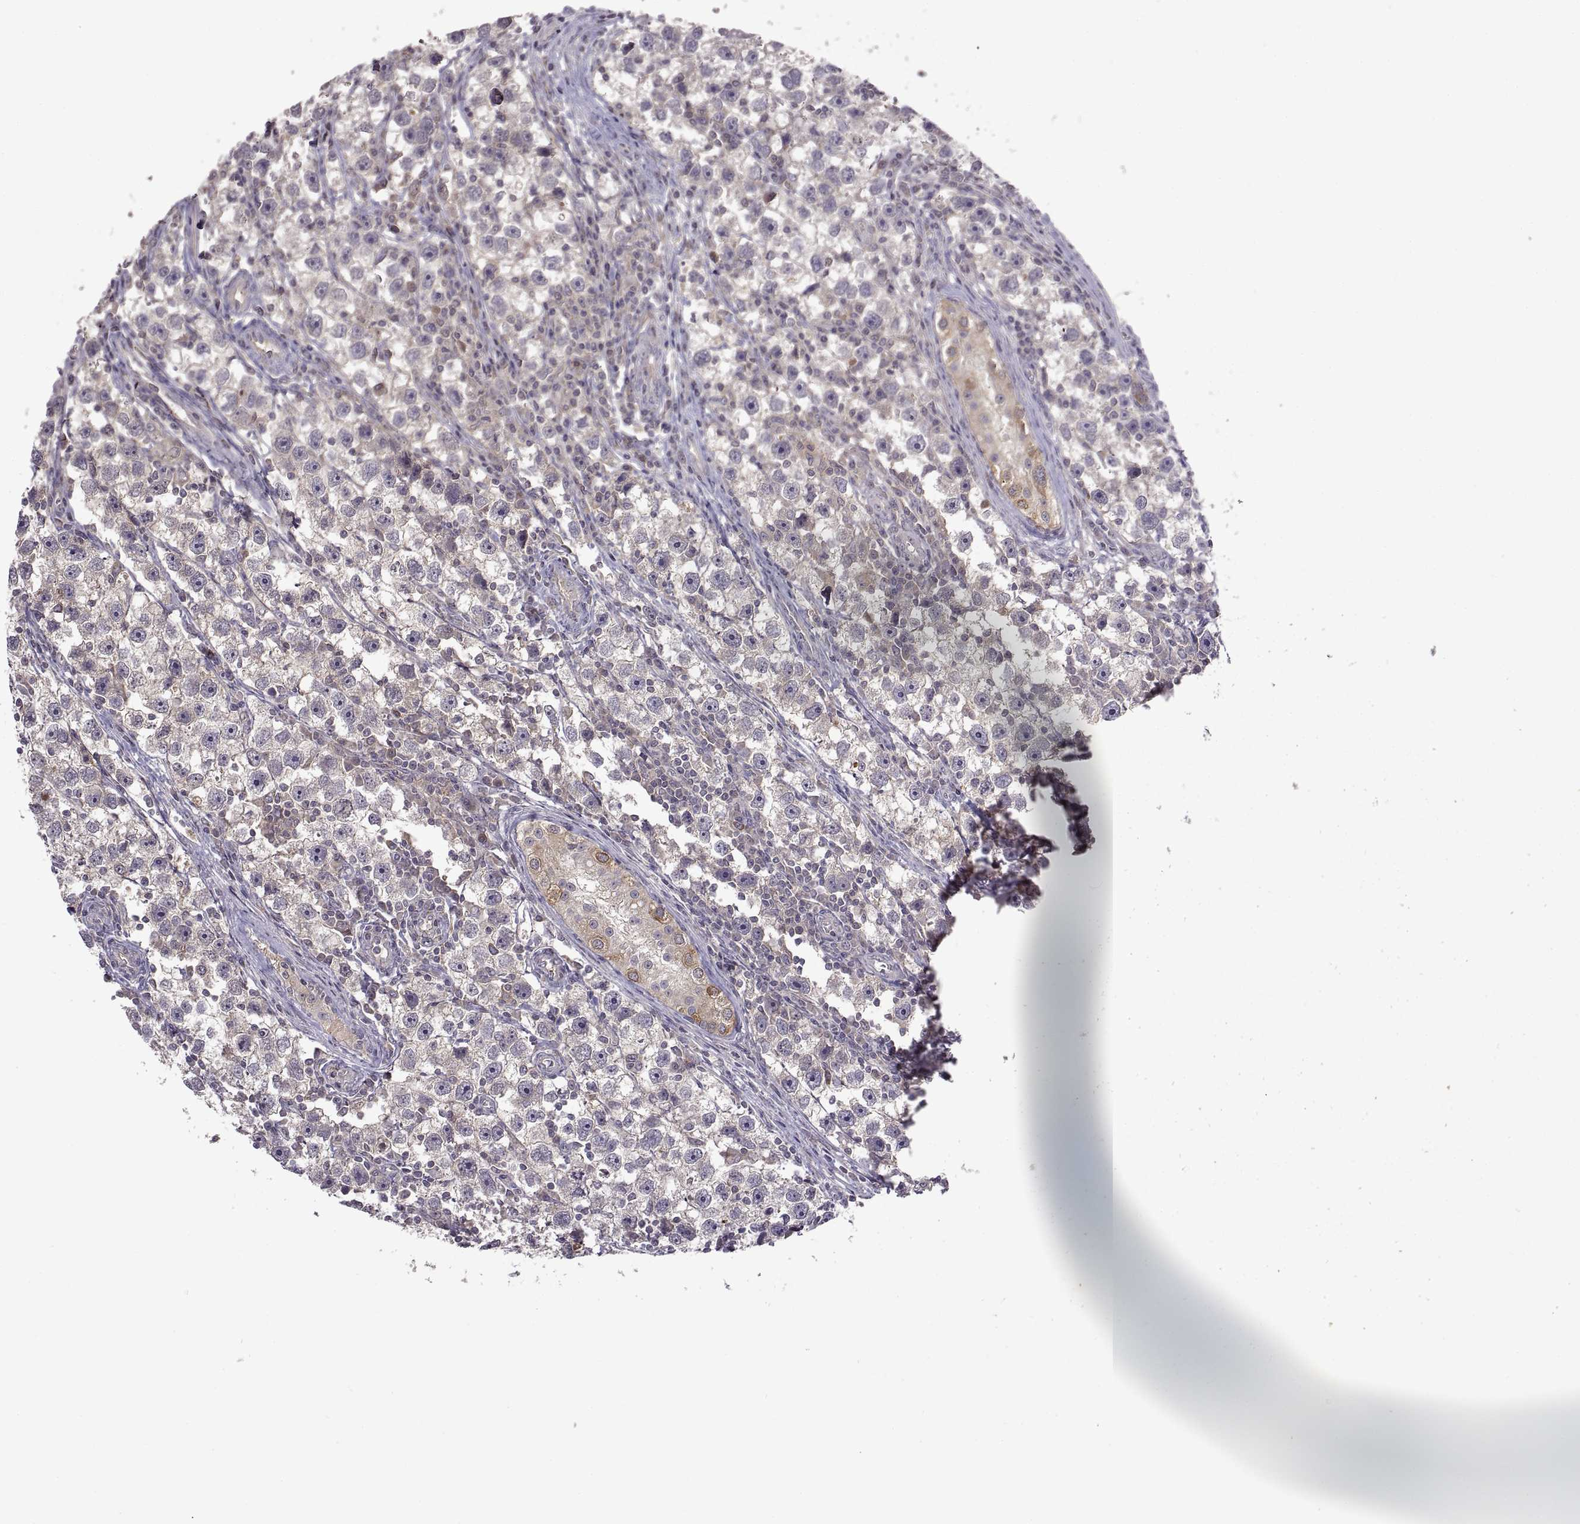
{"staining": {"intensity": "negative", "quantity": "none", "location": "none"}, "tissue": "testis cancer", "cell_type": "Tumor cells", "image_type": "cancer", "snomed": [{"axis": "morphology", "description": "Seminoma, NOS"}, {"axis": "topography", "description": "Testis"}], "caption": "IHC of seminoma (testis) exhibits no expression in tumor cells.", "gene": "NMNAT2", "patient": {"sex": "male", "age": 30}}